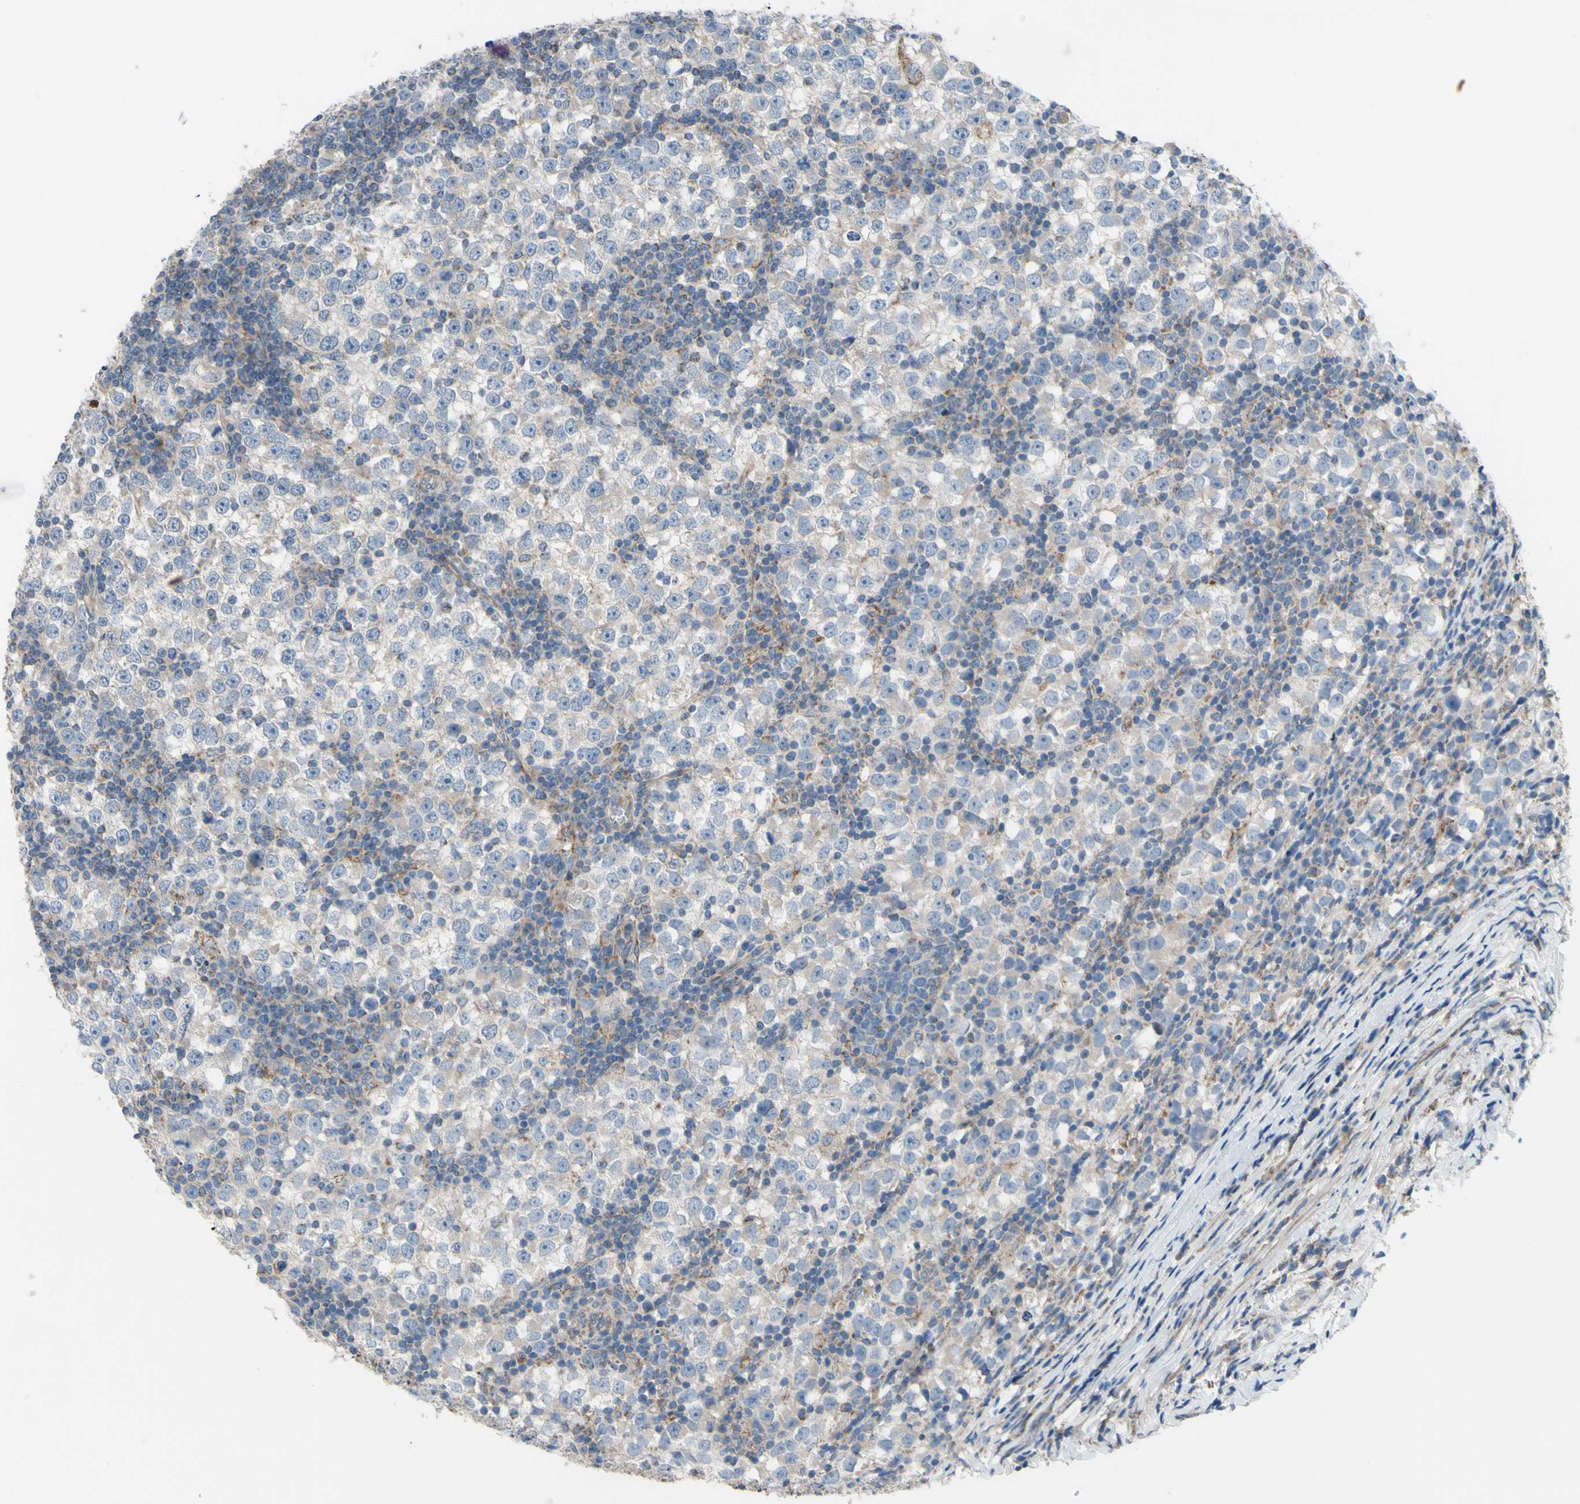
{"staining": {"intensity": "weak", "quantity": "<25%", "location": "cytoplasmic/membranous"}, "tissue": "testis cancer", "cell_type": "Tumor cells", "image_type": "cancer", "snomed": [{"axis": "morphology", "description": "Seminoma, NOS"}, {"axis": "topography", "description": "Testis"}], "caption": "Protein analysis of seminoma (testis) shows no significant staining in tumor cells. The staining was performed using DAB (3,3'-diaminobenzidine) to visualize the protein expression in brown, while the nuclei were stained in blue with hematoxylin (Magnification: 20x).", "gene": "GRAMD2B", "patient": {"sex": "male", "age": 65}}